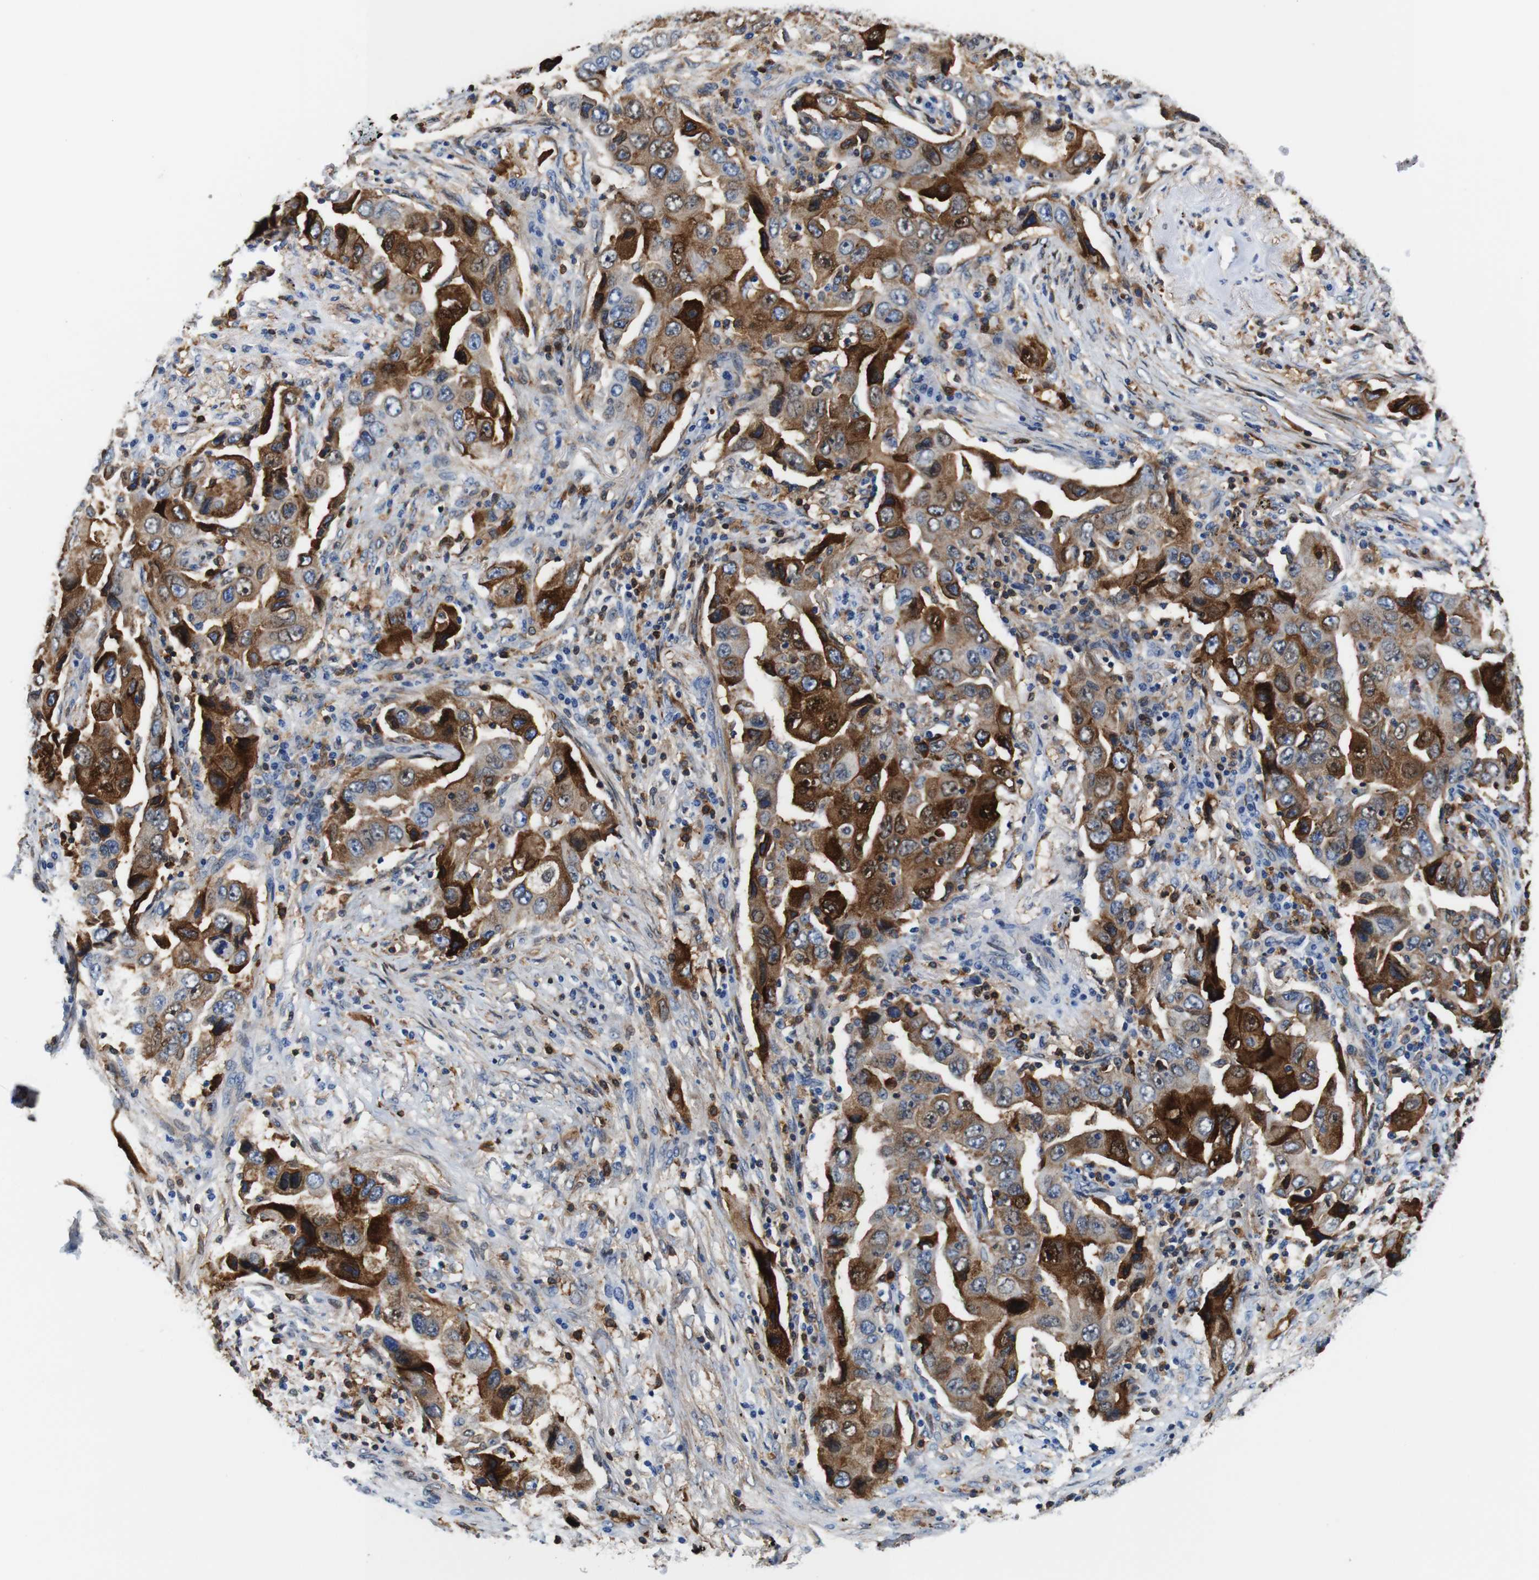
{"staining": {"intensity": "strong", "quantity": ">75%", "location": "cytoplasmic/membranous"}, "tissue": "lung cancer", "cell_type": "Tumor cells", "image_type": "cancer", "snomed": [{"axis": "morphology", "description": "Adenocarcinoma, NOS"}, {"axis": "topography", "description": "Lung"}], "caption": "Immunohistochemical staining of human adenocarcinoma (lung) demonstrates strong cytoplasmic/membranous protein expression in about >75% of tumor cells. (DAB (3,3'-diaminobenzidine) IHC with brightfield microscopy, high magnification).", "gene": "ANXA1", "patient": {"sex": "female", "age": 65}}